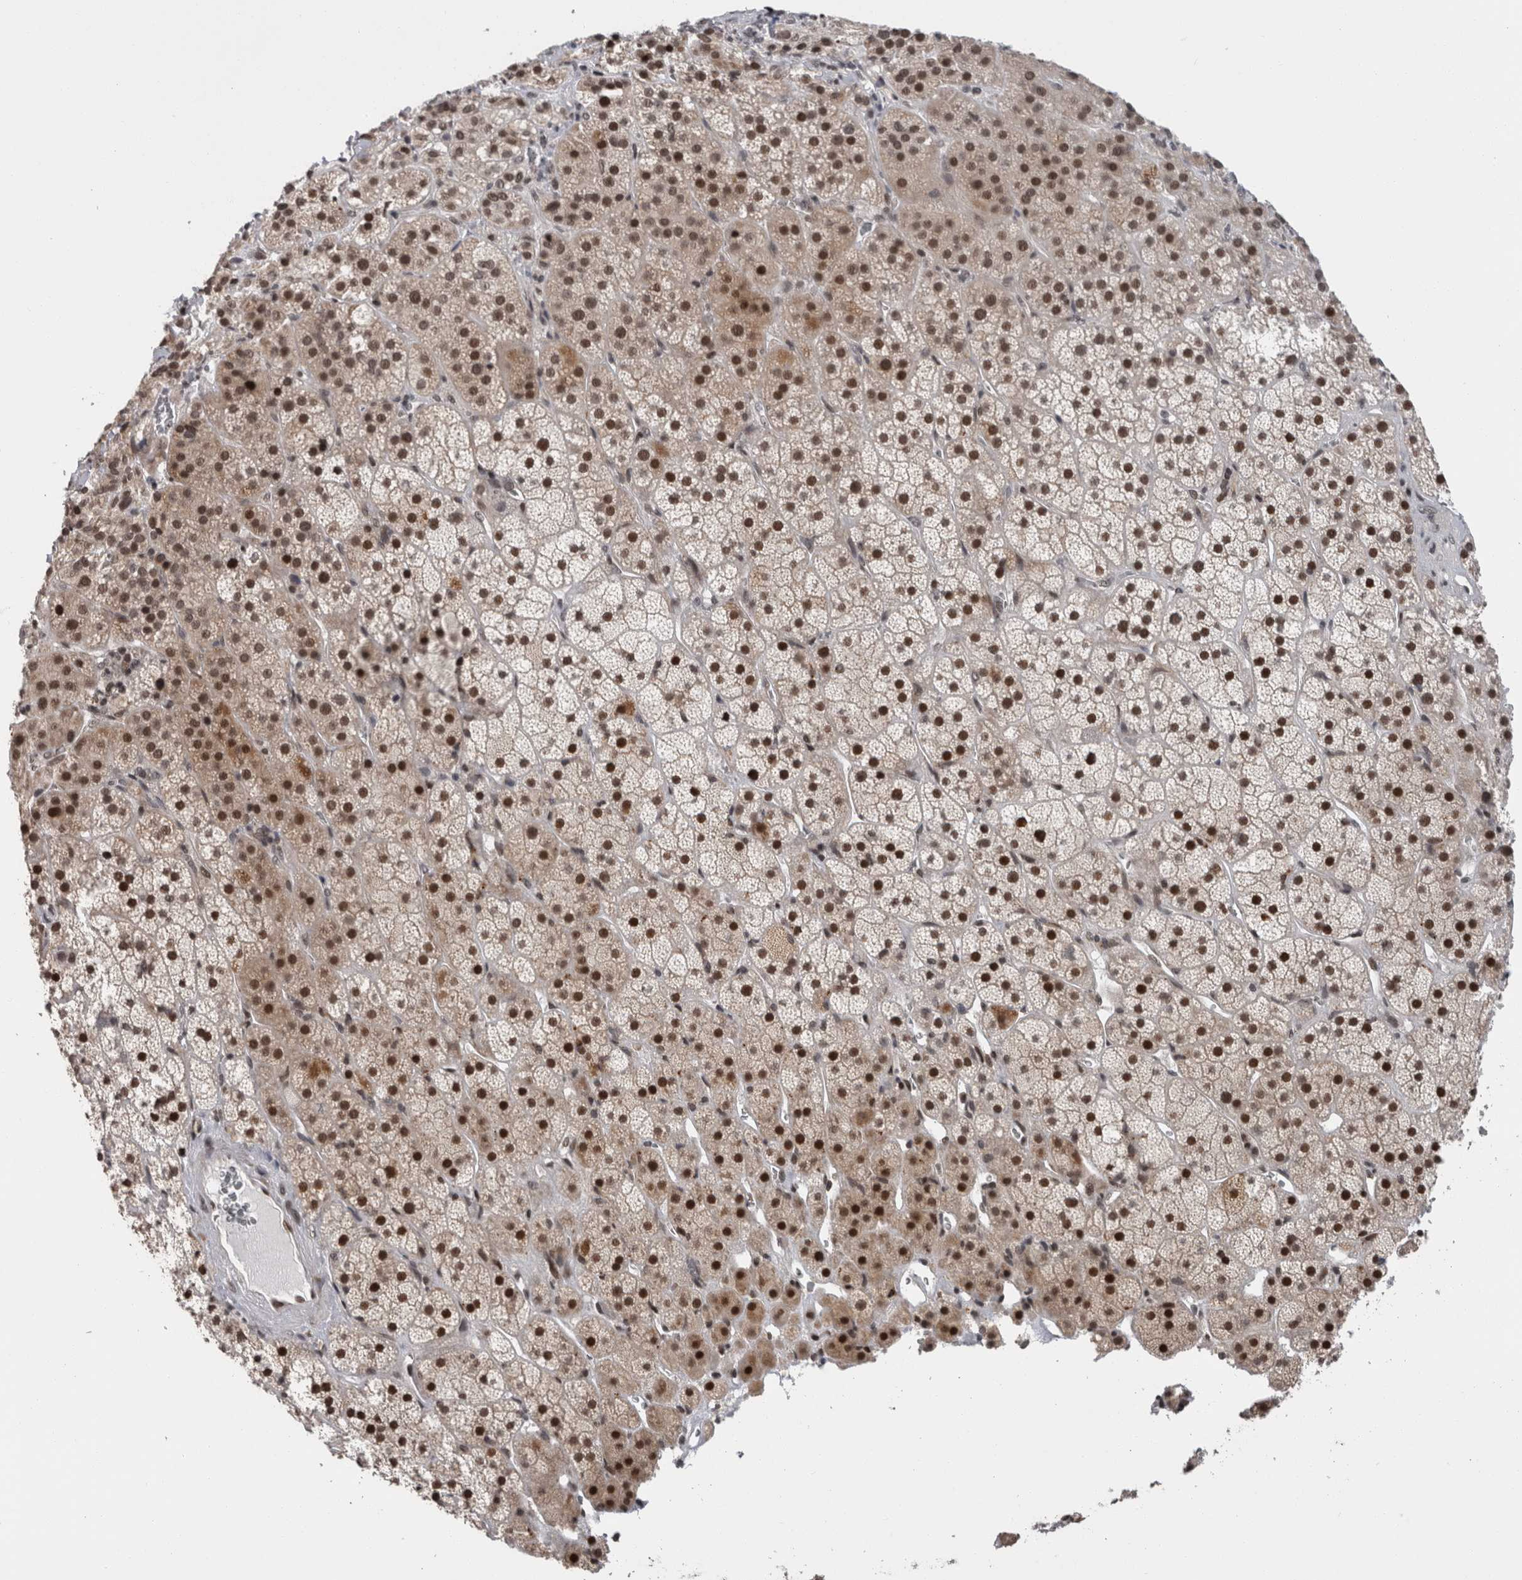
{"staining": {"intensity": "strong", "quantity": ">75%", "location": "cytoplasmic/membranous,nuclear"}, "tissue": "adrenal gland", "cell_type": "Glandular cells", "image_type": "normal", "snomed": [{"axis": "morphology", "description": "Normal tissue, NOS"}, {"axis": "topography", "description": "Adrenal gland"}], "caption": "This photomicrograph demonstrates immunohistochemistry (IHC) staining of normal adrenal gland, with high strong cytoplasmic/membranous,nuclear positivity in approximately >75% of glandular cells.", "gene": "ZBTB11", "patient": {"sex": "male", "age": 57}}